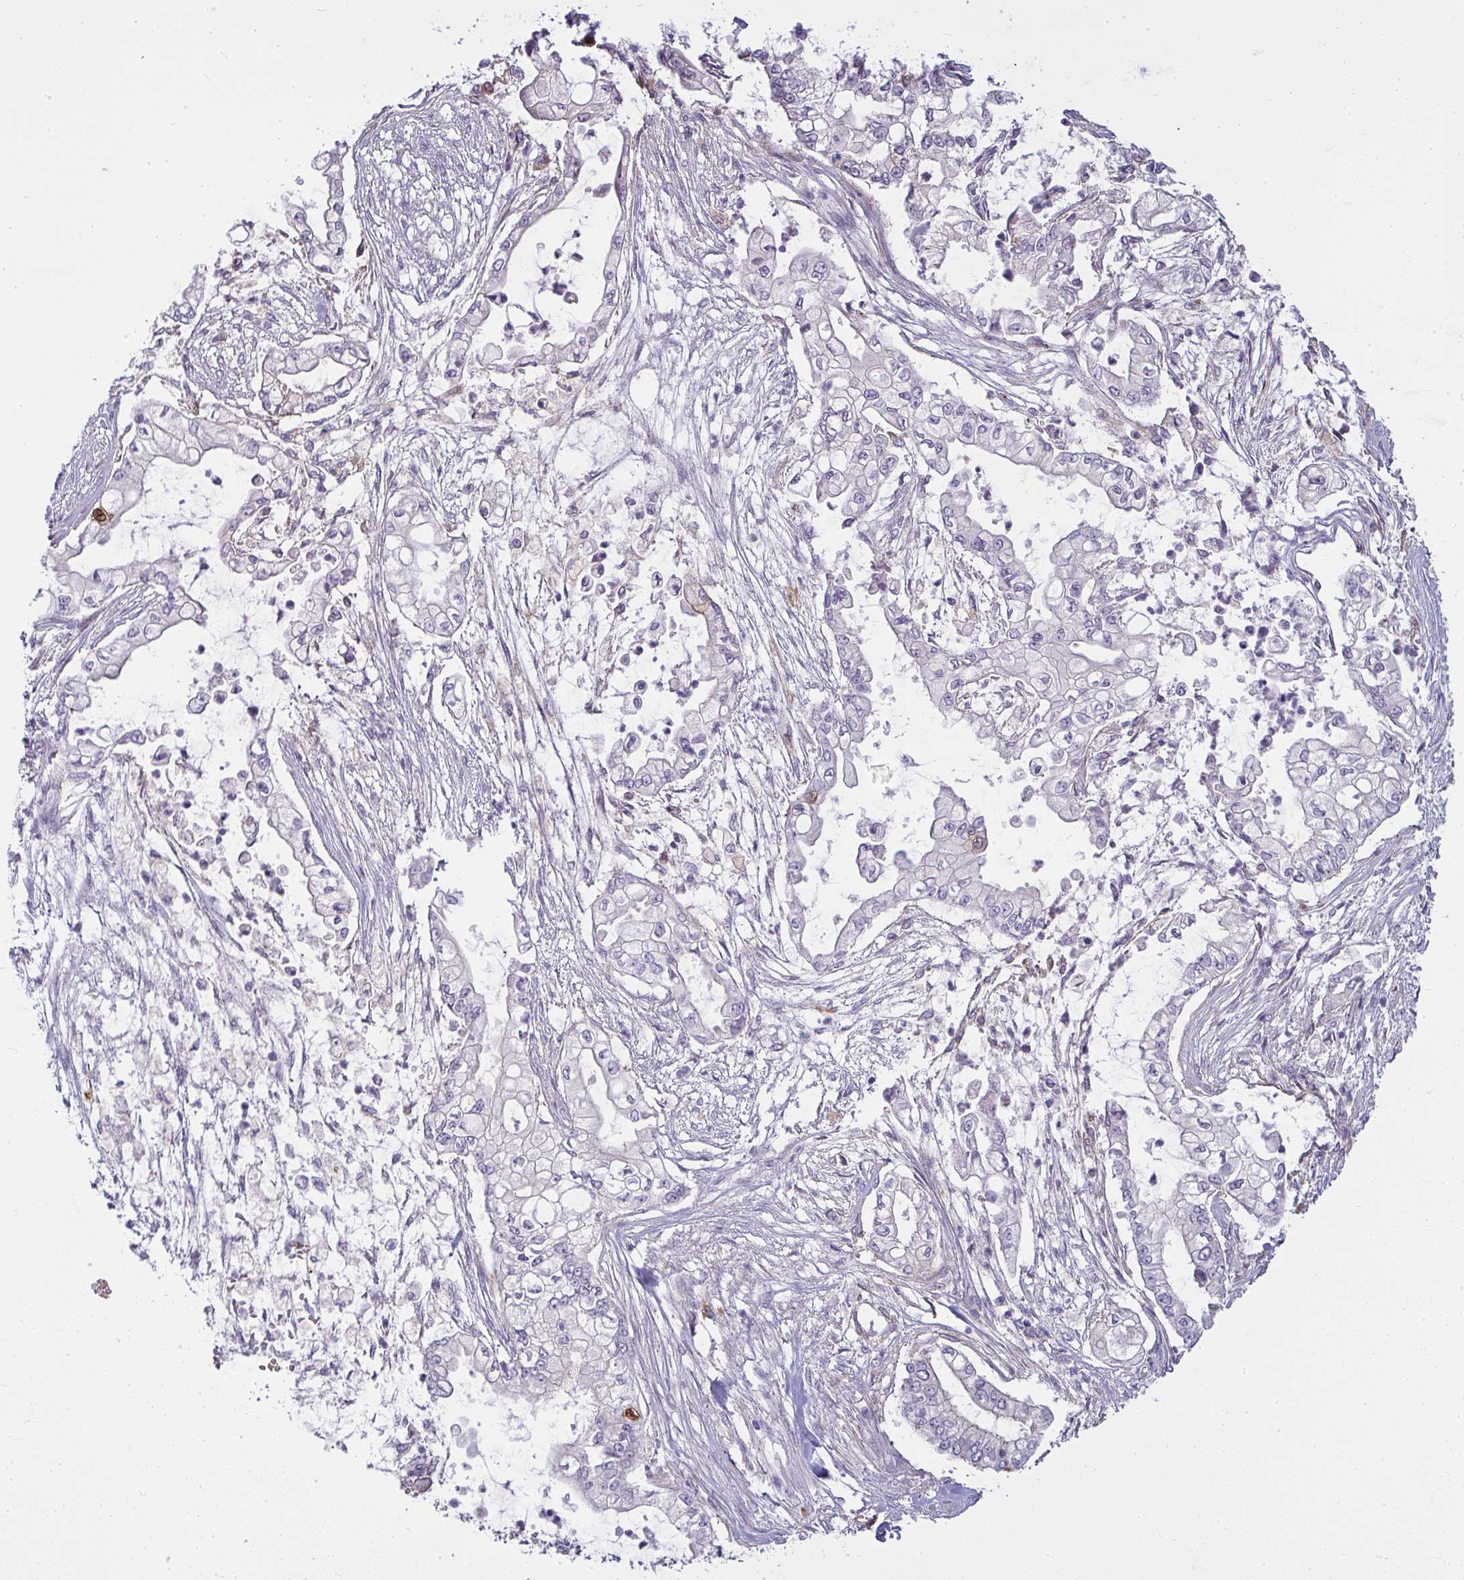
{"staining": {"intensity": "negative", "quantity": "none", "location": "none"}, "tissue": "pancreatic cancer", "cell_type": "Tumor cells", "image_type": "cancer", "snomed": [{"axis": "morphology", "description": "Adenocarcinoma, NOS"}, {"axis": "topography", "description": "Pancreas"}], "caption": "The photomicrograph displays no significant staining in tumor cells of pancreatic adenocarcinoma.", "gene": "IFIT3", "patient": {"sex": "female", "age": 69}}